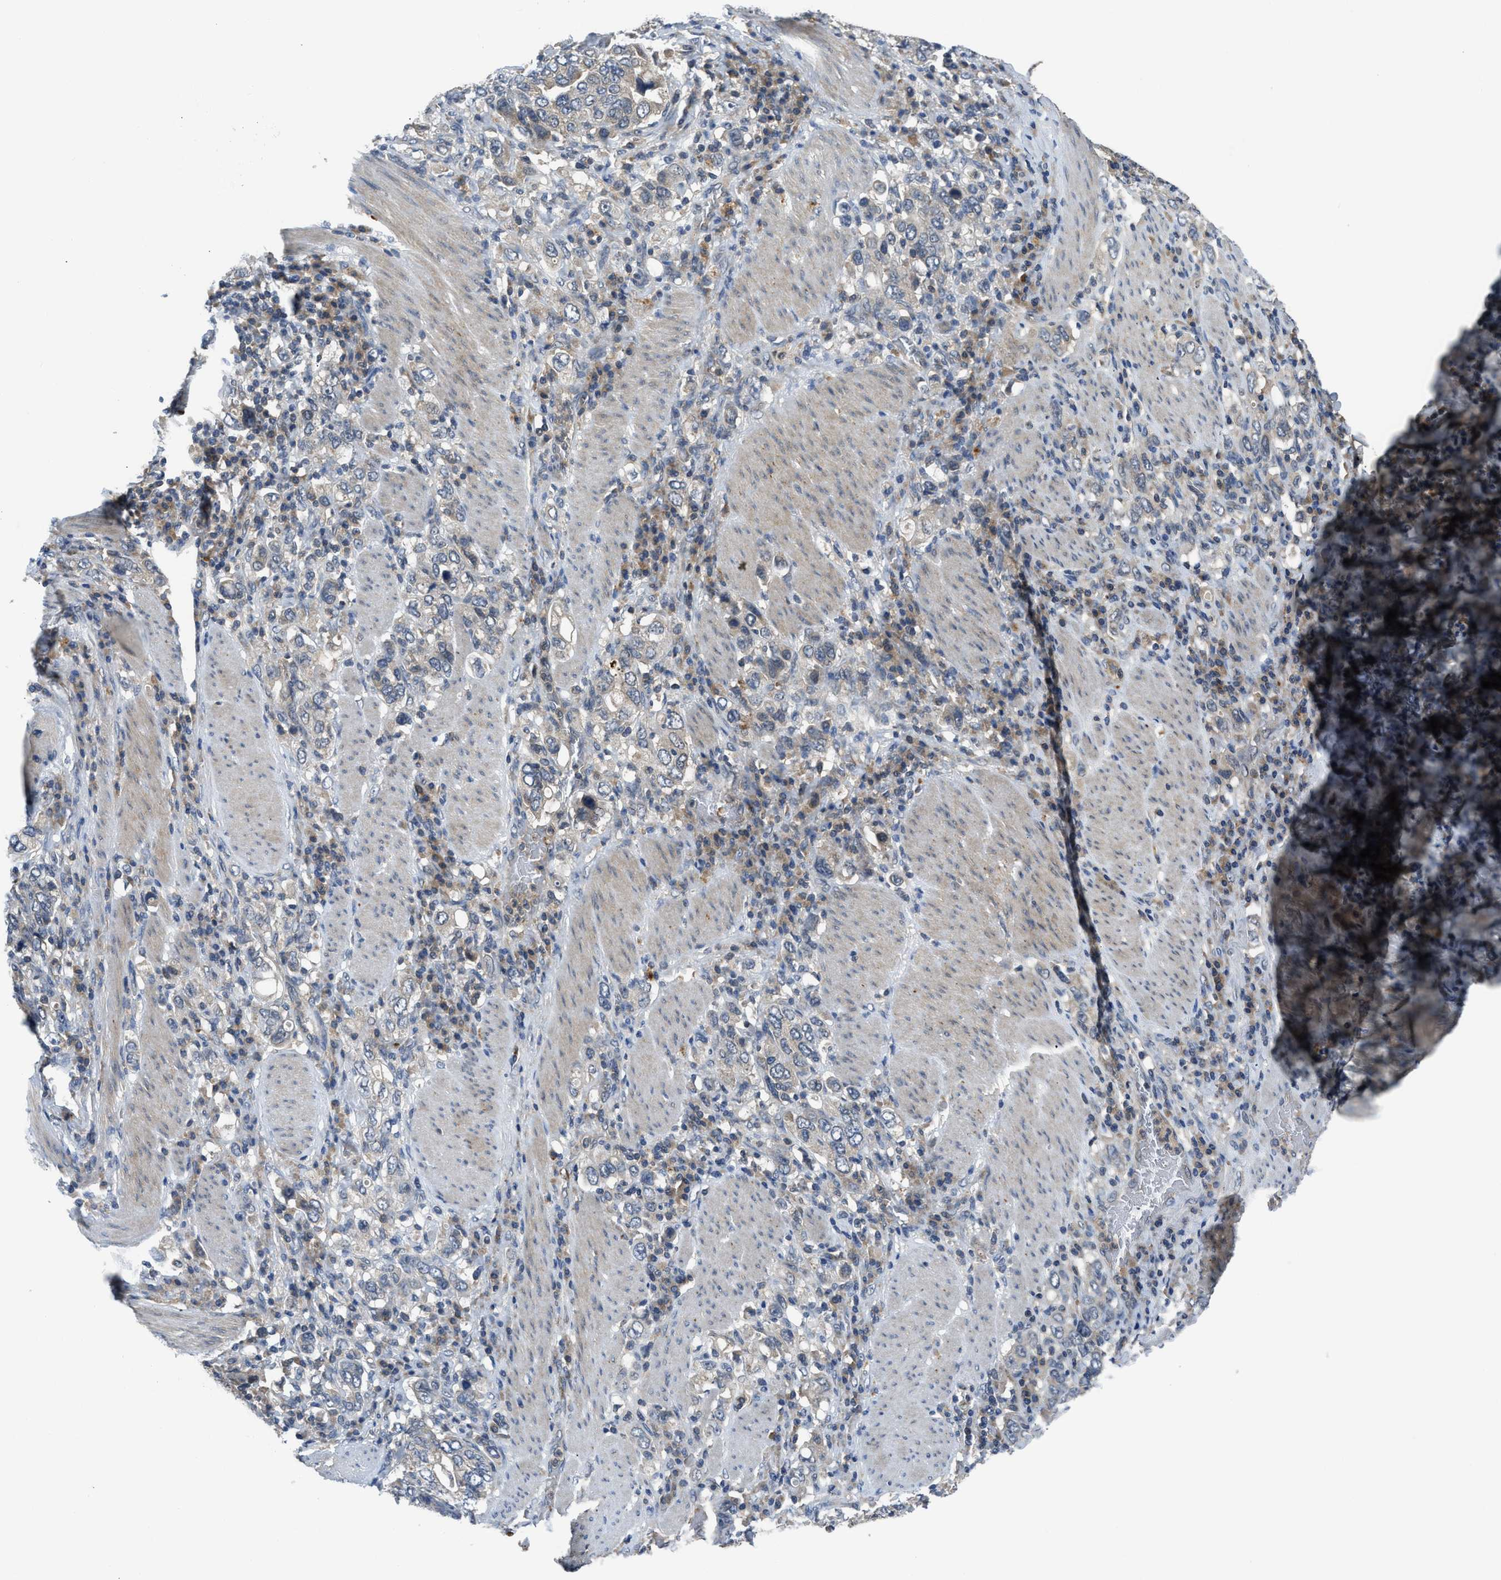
{"staining": {"intensity": "weak", "quantity": "<25%", "location": "cytoplasmic/membranous"}, "tissue": "stomach cancer", "cell_type": "Tumor cells", "image_type": "cancer", "snomed": [{"axis": "morphology", "description": "Adenocarcinoma, NOS"}, {"axis": "topography", "description": "Stomach, upper"}], "caption": "High magnification brightfield microscopy of stomach cancer stained with DAB (brown) and counterstained with hematoxylin (blue): tumor cells show no significant staining.", "gene": "PDE7A", "patient": {"sex": "male", "age": 62}}